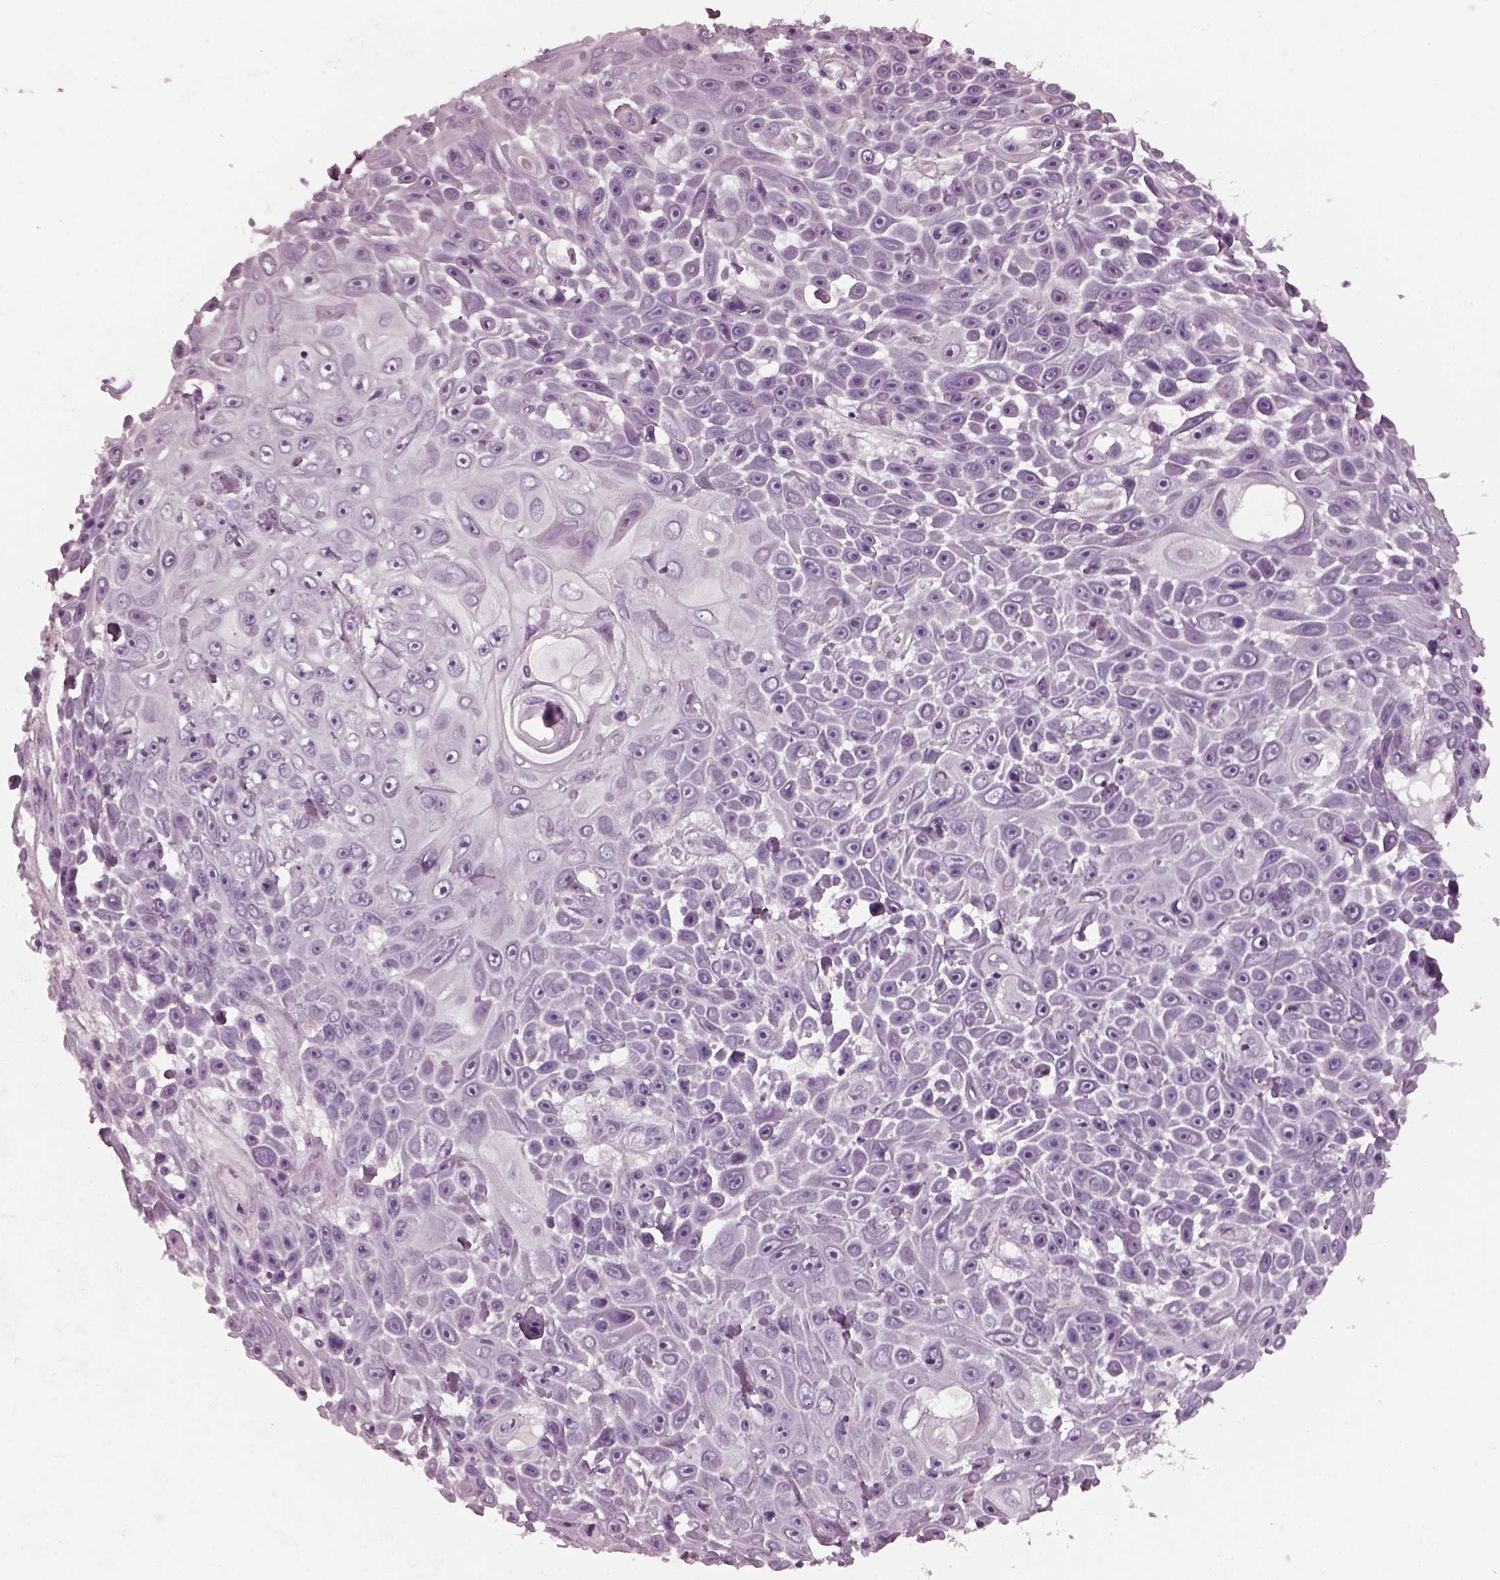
{"staining": {"intensity": "negative", "quantity": "none", "location": "none"}, "tissue": "skin cancer", "cell_type": "Tumor cells", "image_type": "cancer", "snomed": [{"axis": "morphology", "description": "Squamous cell carcinoma, NOS"}, {"axis": "topography", "description": "Skin"}], "caption": "Protein analysis of squamous cell carcinoma (skin) demonstrates no significant positivity in tumor cells.", "gene": "RCVRN", "patient": {"sex": "male", "age": 82}}